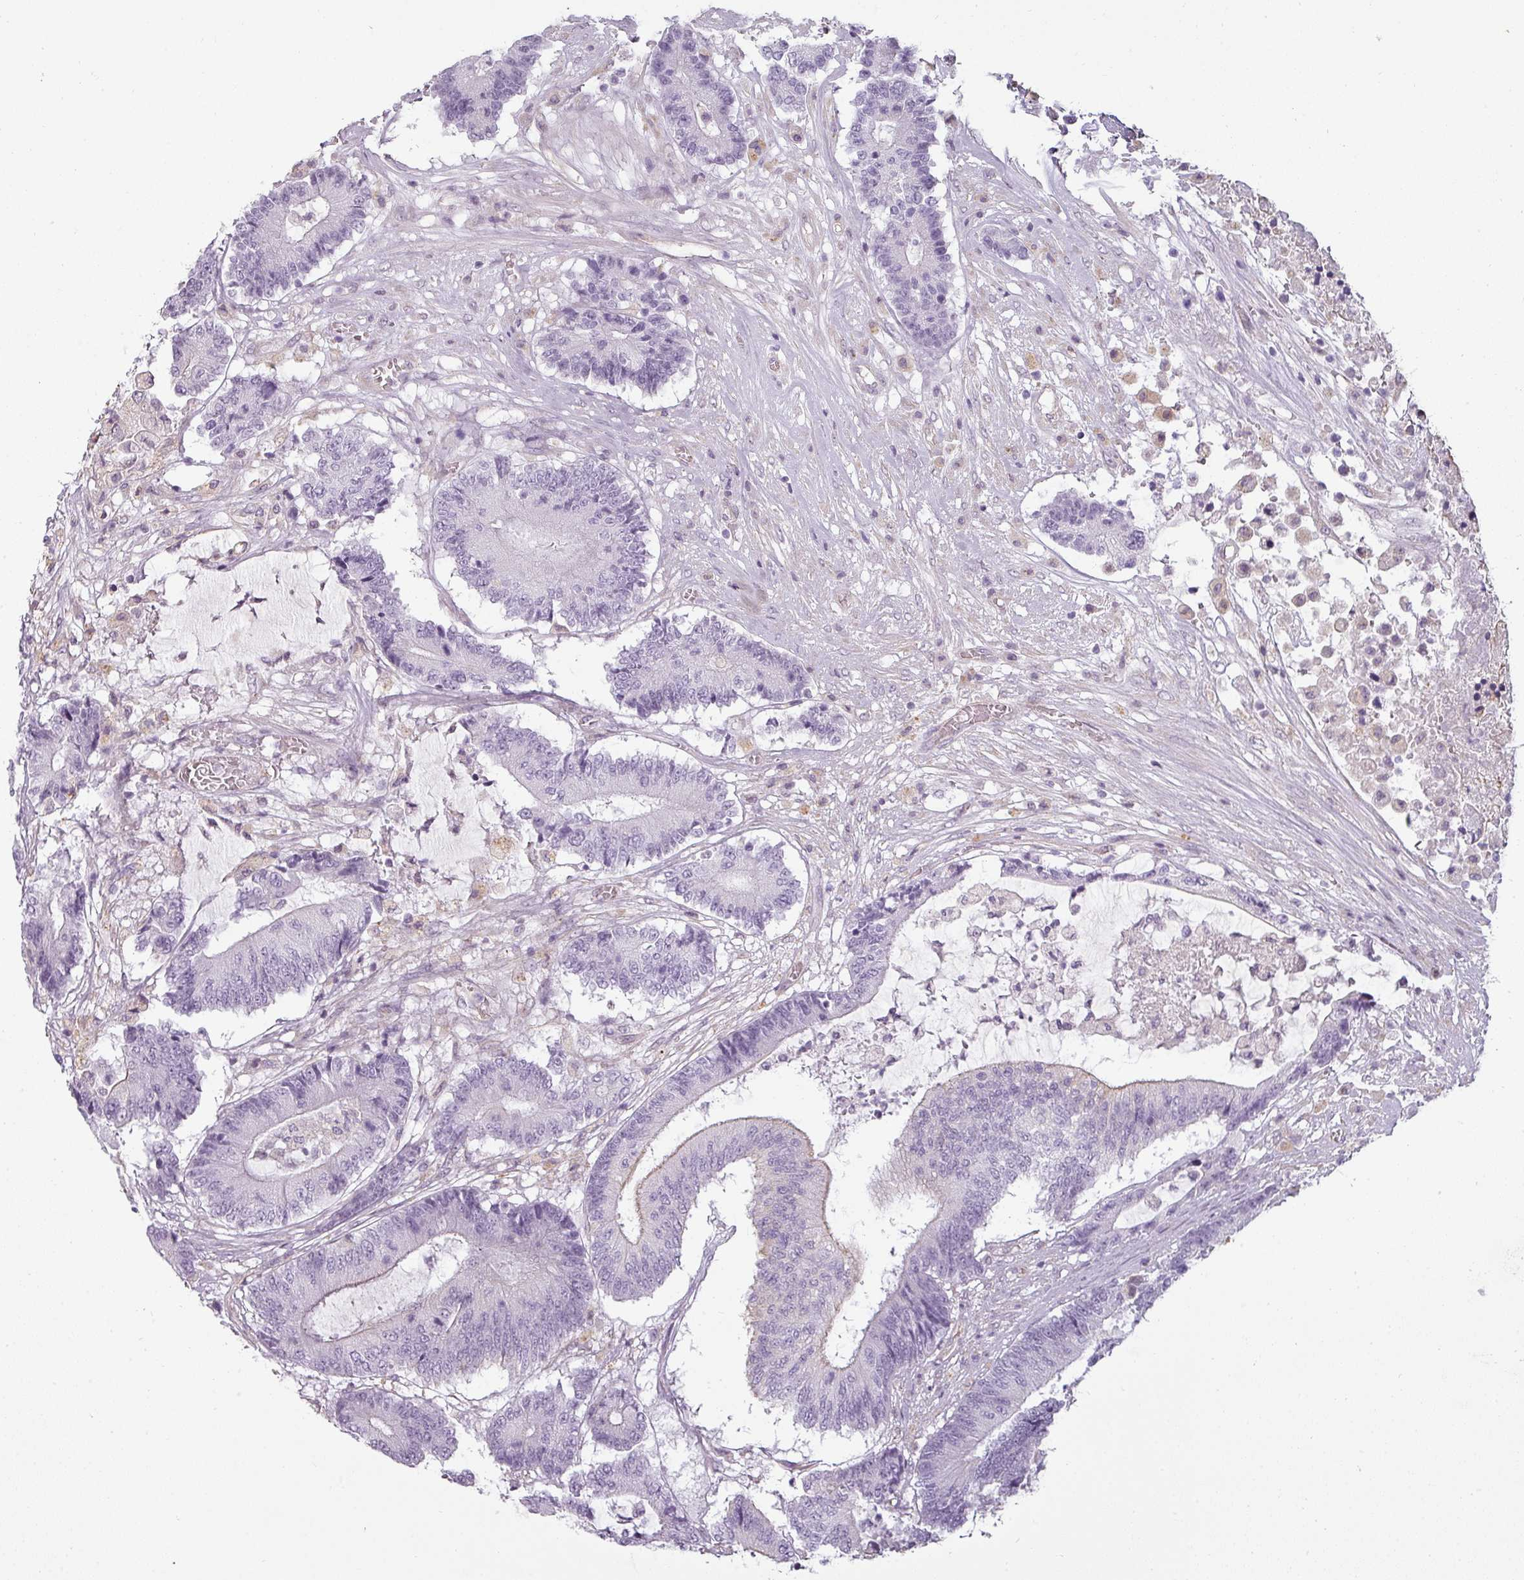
{"staining": {"intensity": "negative", "quantity": "none", "location": "none"}, "tissue": "colorectal cancer", "cell_type": "Tumor cells", "image_type": "cancer", "snomed": [{"axis": "morphology", "description": "Adenocarcinoma, NOS"}, {"axis": "topography", "description": "Colon"}], "caption": "There is no significant expression in tumor cells of colorectal adenocarcinoma. Brightfield microscopy of immunohistochemistry stained with DAB (3,3'-diaminobenzidine) (brown) and hematoxylin (blue), captured at high magnification.", "gene": "ASB1", "patient": {"sex": "female", "age": 84}}